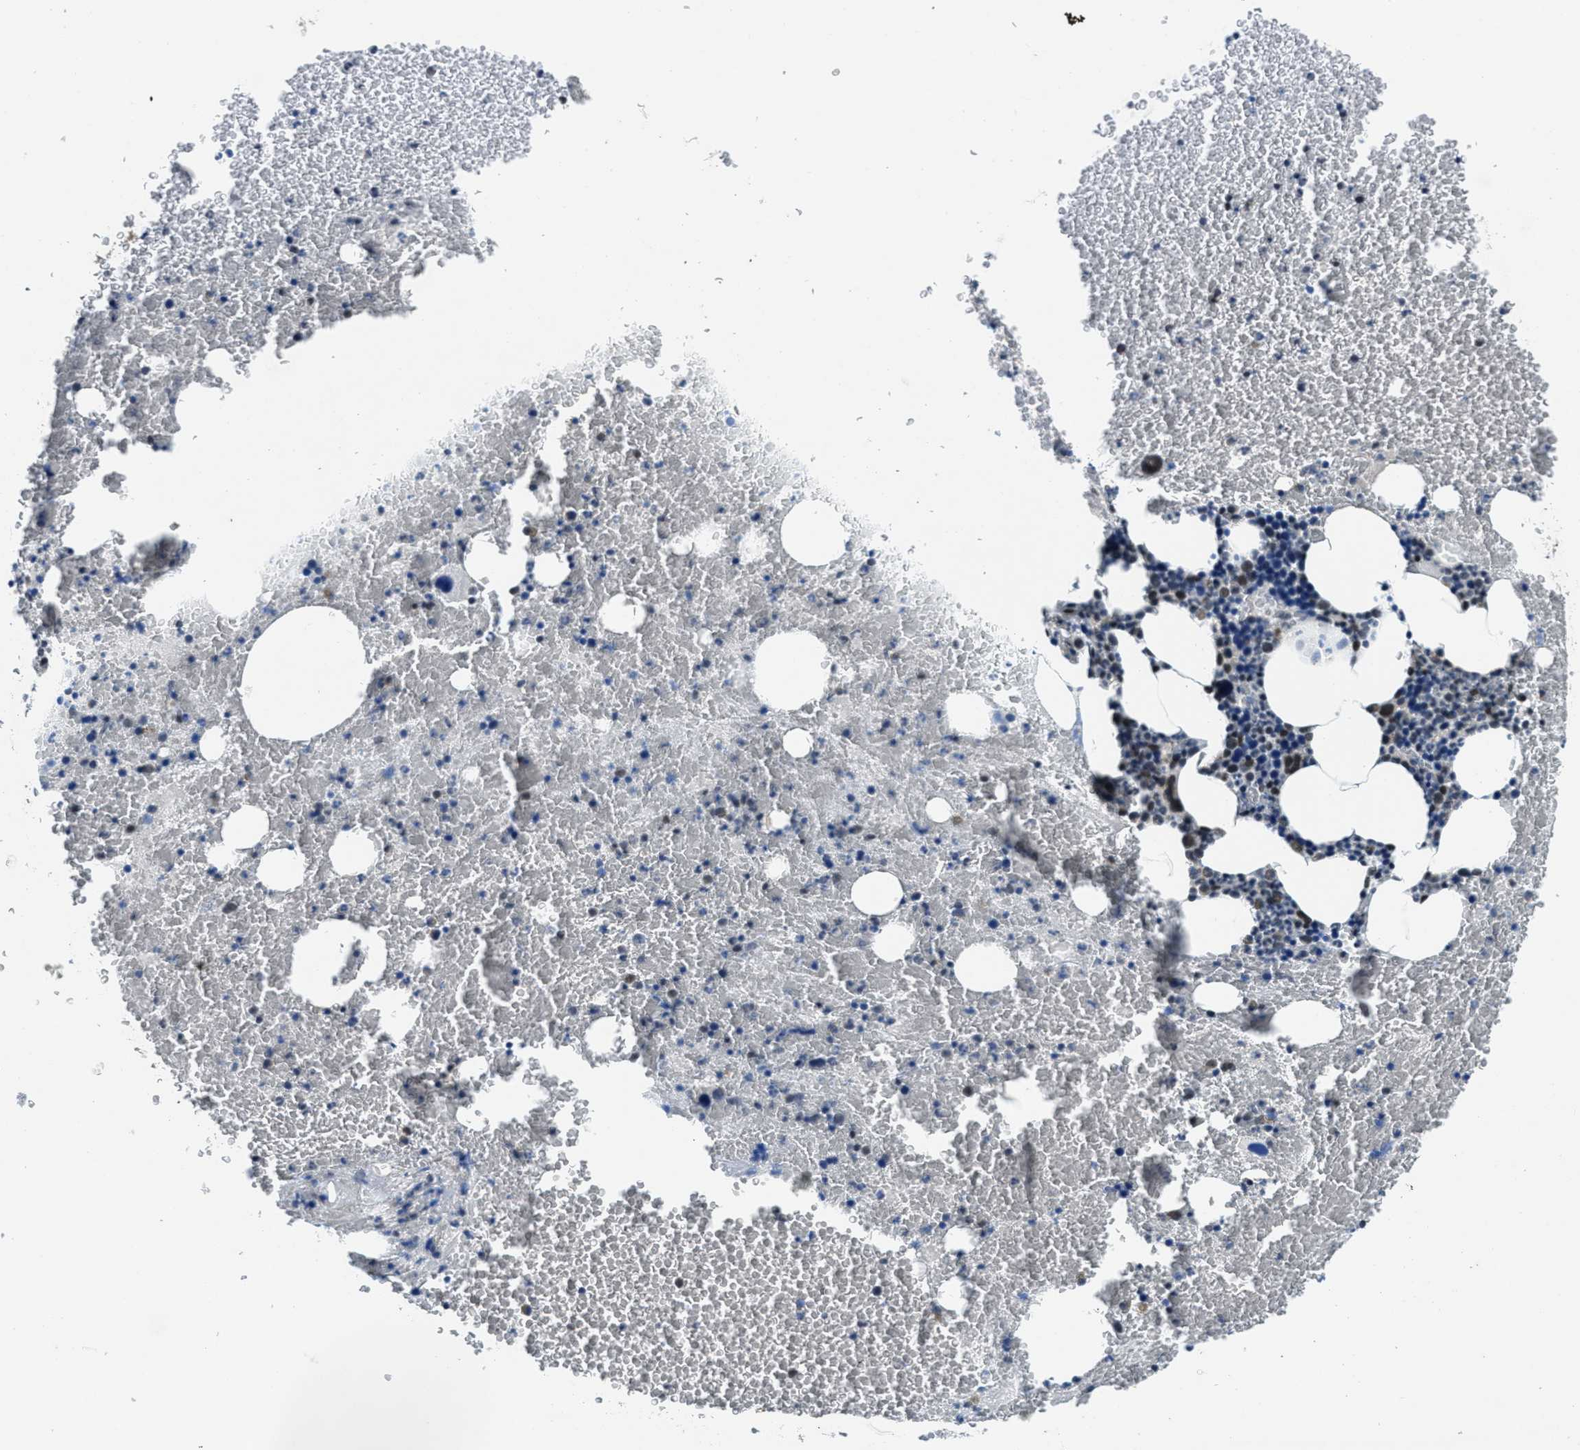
{"staining": {"intensity": "moderate", "quantity": "<25%", "location": "nuclear"}, "tissue": "bone marrow", "cell_type": "Hematopoietic cells", "image_type": "normal", "snomed": [{"axis": "morphology", "description": "Normal tissue, NOS"}, {"axis": "morphology", "description": "Inflammation, NOS"}, {"axis": "topography", "description": "Bone marrow"}], "caption": "This histopathology image exhibits immunohistochemistry staining of normal bone marrow, with low moderate nuclear positivity in approximately <25% of hematopoietic cells.", "gene": "SSB", "patient": {"sex": "male", "age": 47}}